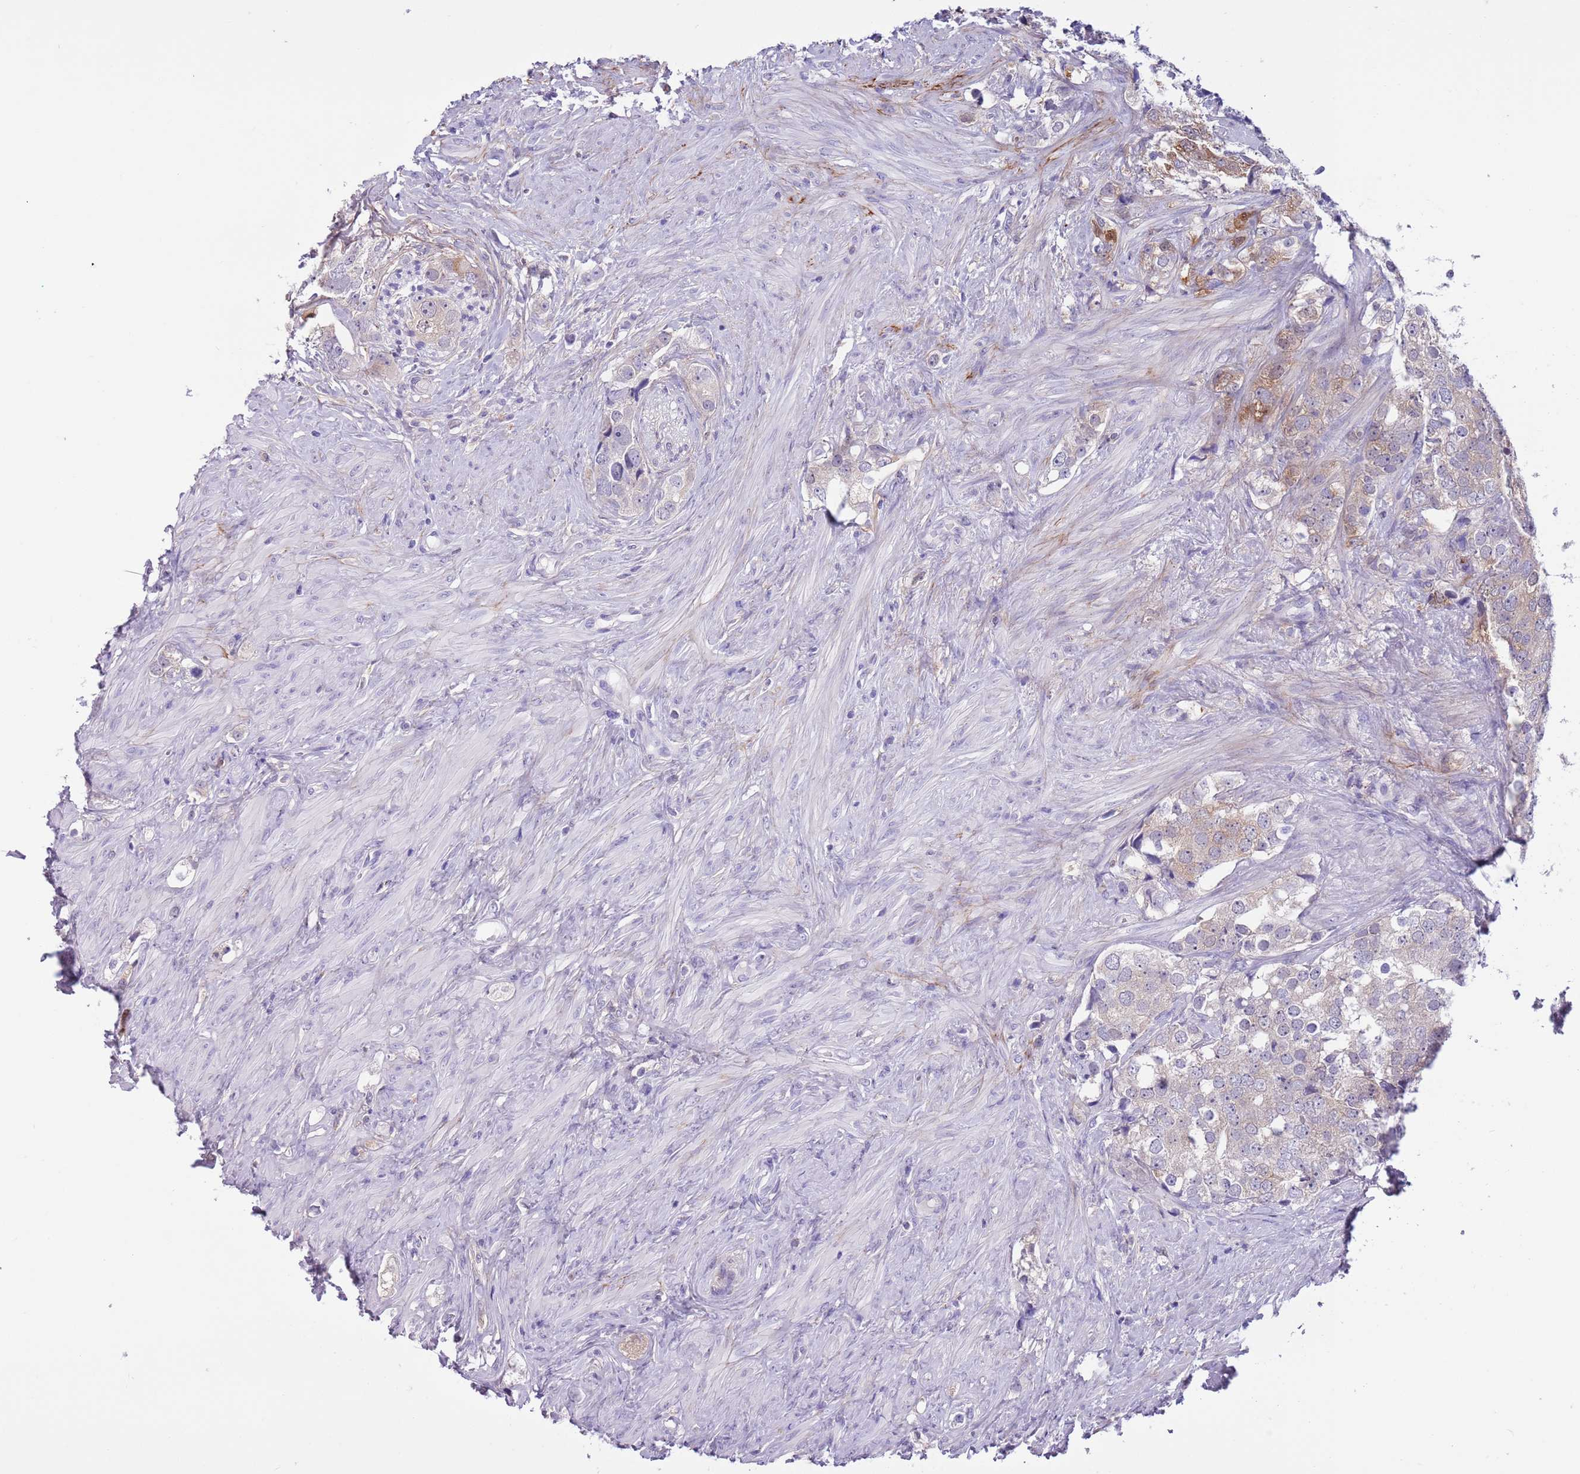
{"staining": {"intensity": "weak", "quantity": "25%-75%", "location": "cytoplasmic/membranous"}, "tissue": "prostate cancer", "cell_type": "Tumor cells", "image_type": "cancer", "snomed": [{"axis": "morphology", "description": "Adenocarcinoma, High grade"}, {"axis": "topography", "description": "Prostate"}], "caption": "This is a photomicrograph of immunohistochemistry staining of prostate high-grade adenocarcinoma, which shows weak staining in the cytoplasmic/membranous of tumor cells.", "gene": "PFKFB2", "patient": {"sex": "male", "age": 49}}